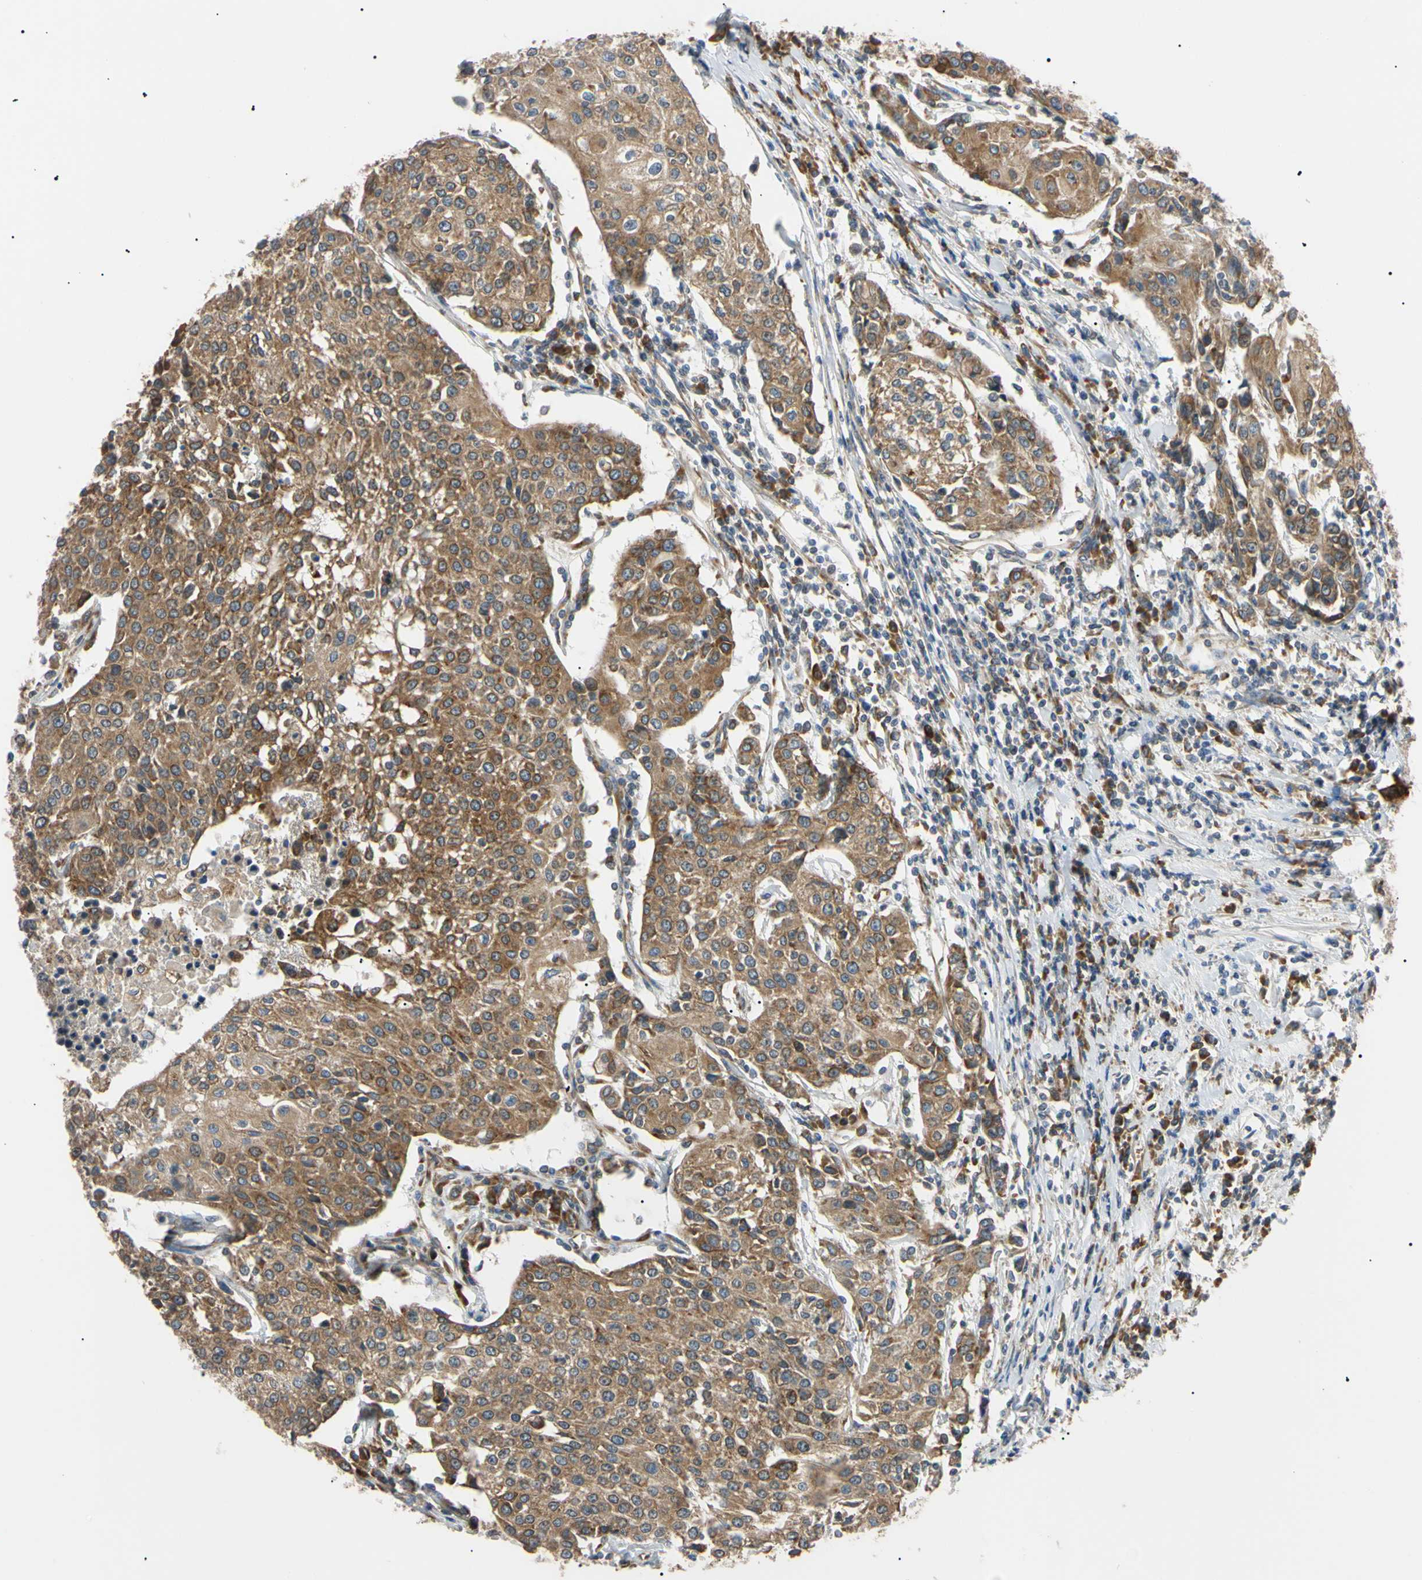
{"staining": {"intensity": "moderate", "quantity": ">75%", "location": "cytoplasmic/membranous"}, "tissue": "urothelial cancer", "cell_type": "Tumor cells", "image_type": "cancer", "snomed": [{"axis": "morphology", "description": "Urothelial carcinoma, High grade"}, {"axis": "topography", "description": "Urinary bladder"}], "caption": "The micrograph demonstrates a brown stain indicating the presence of a protein in the cytoplasmic/membranous of tumor cells in urothelial cancer.", "gene": "VAPA", "patient": {"sex": "female", "age": 85}}